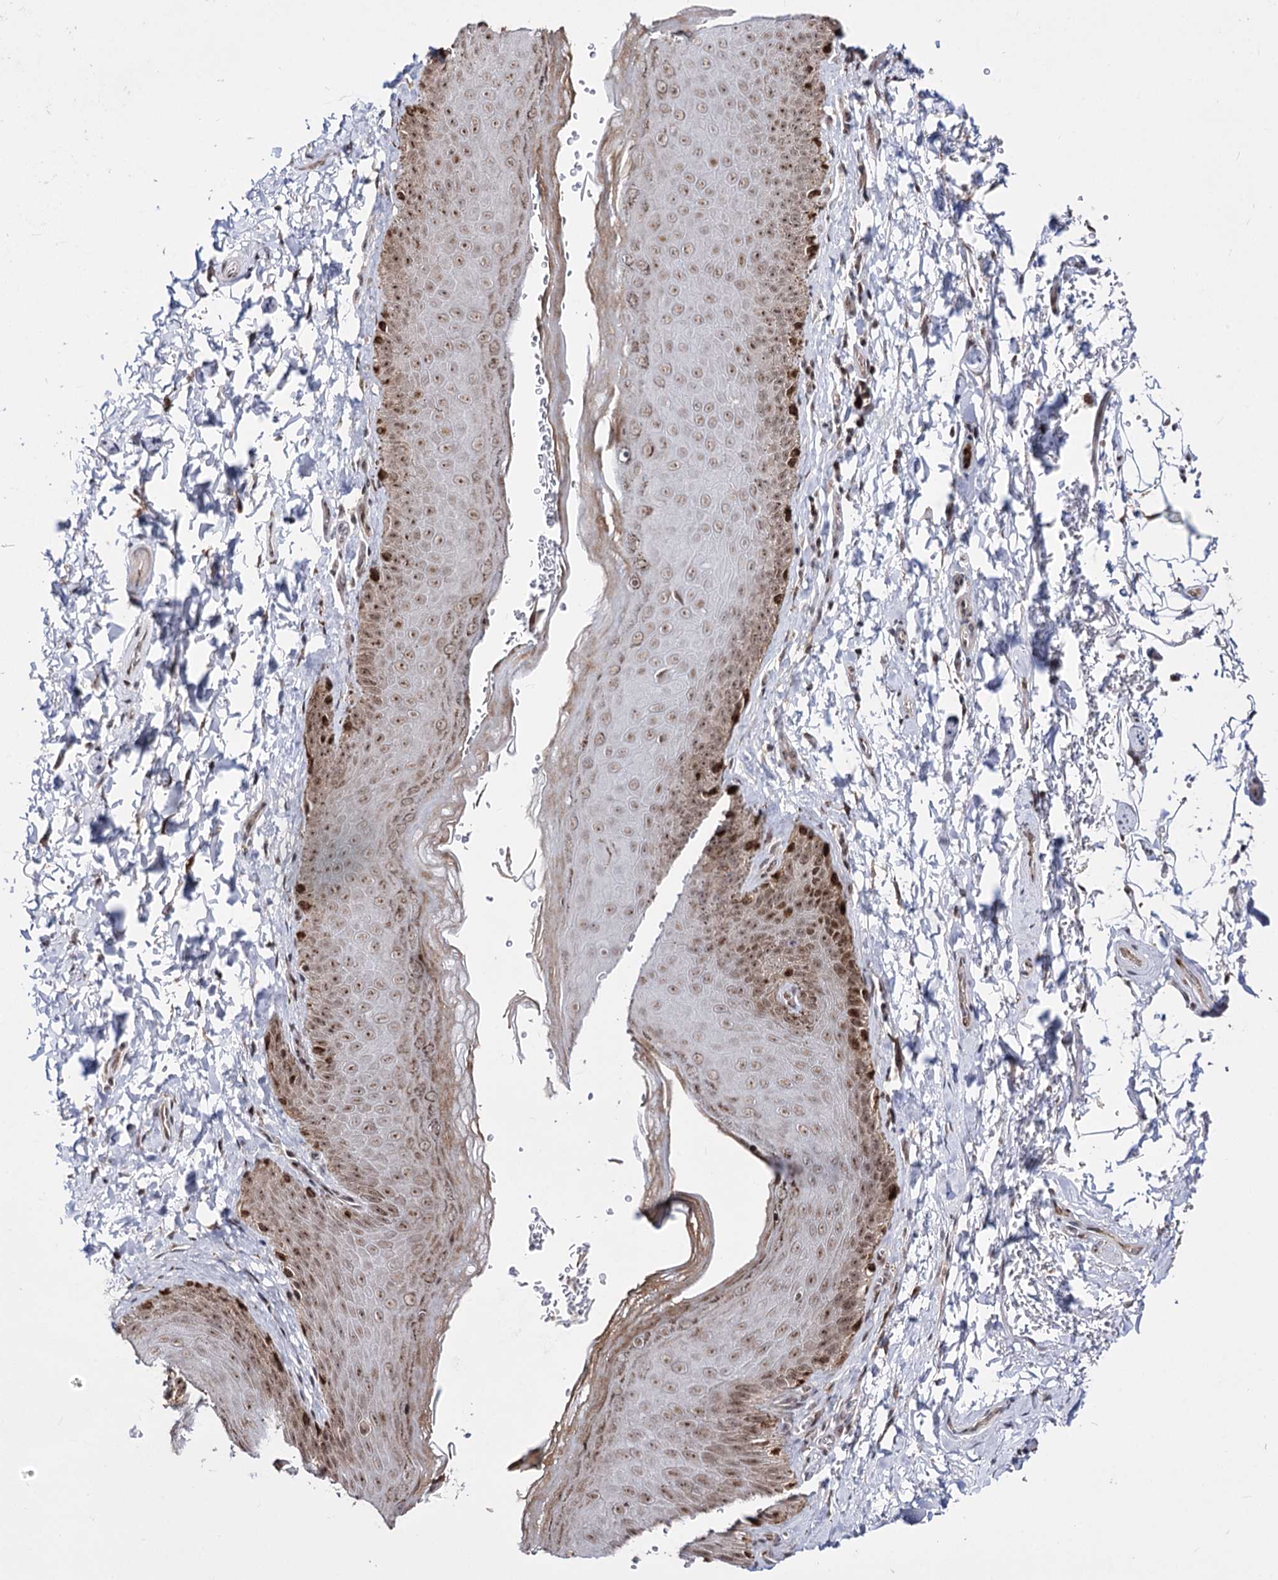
{"staining": {"intensity": "moderate", "quantity": ">75%", "location": "nuclear"}, "tissue": "skin", "cell_type": "Epidermal cells", "image_type": "normal", "snomed": [{"axis": "morphology", "description": "Normal tissue, NOS"}, {"axis": "topography", "description": "Anal"}], "caption": "Epidermal cells show medium levels of moderate nuclear expression in about >75% of cells in unremarkable human skin.", "gene": "STOX1", "patient": {"sex": "male", "age": 44}}